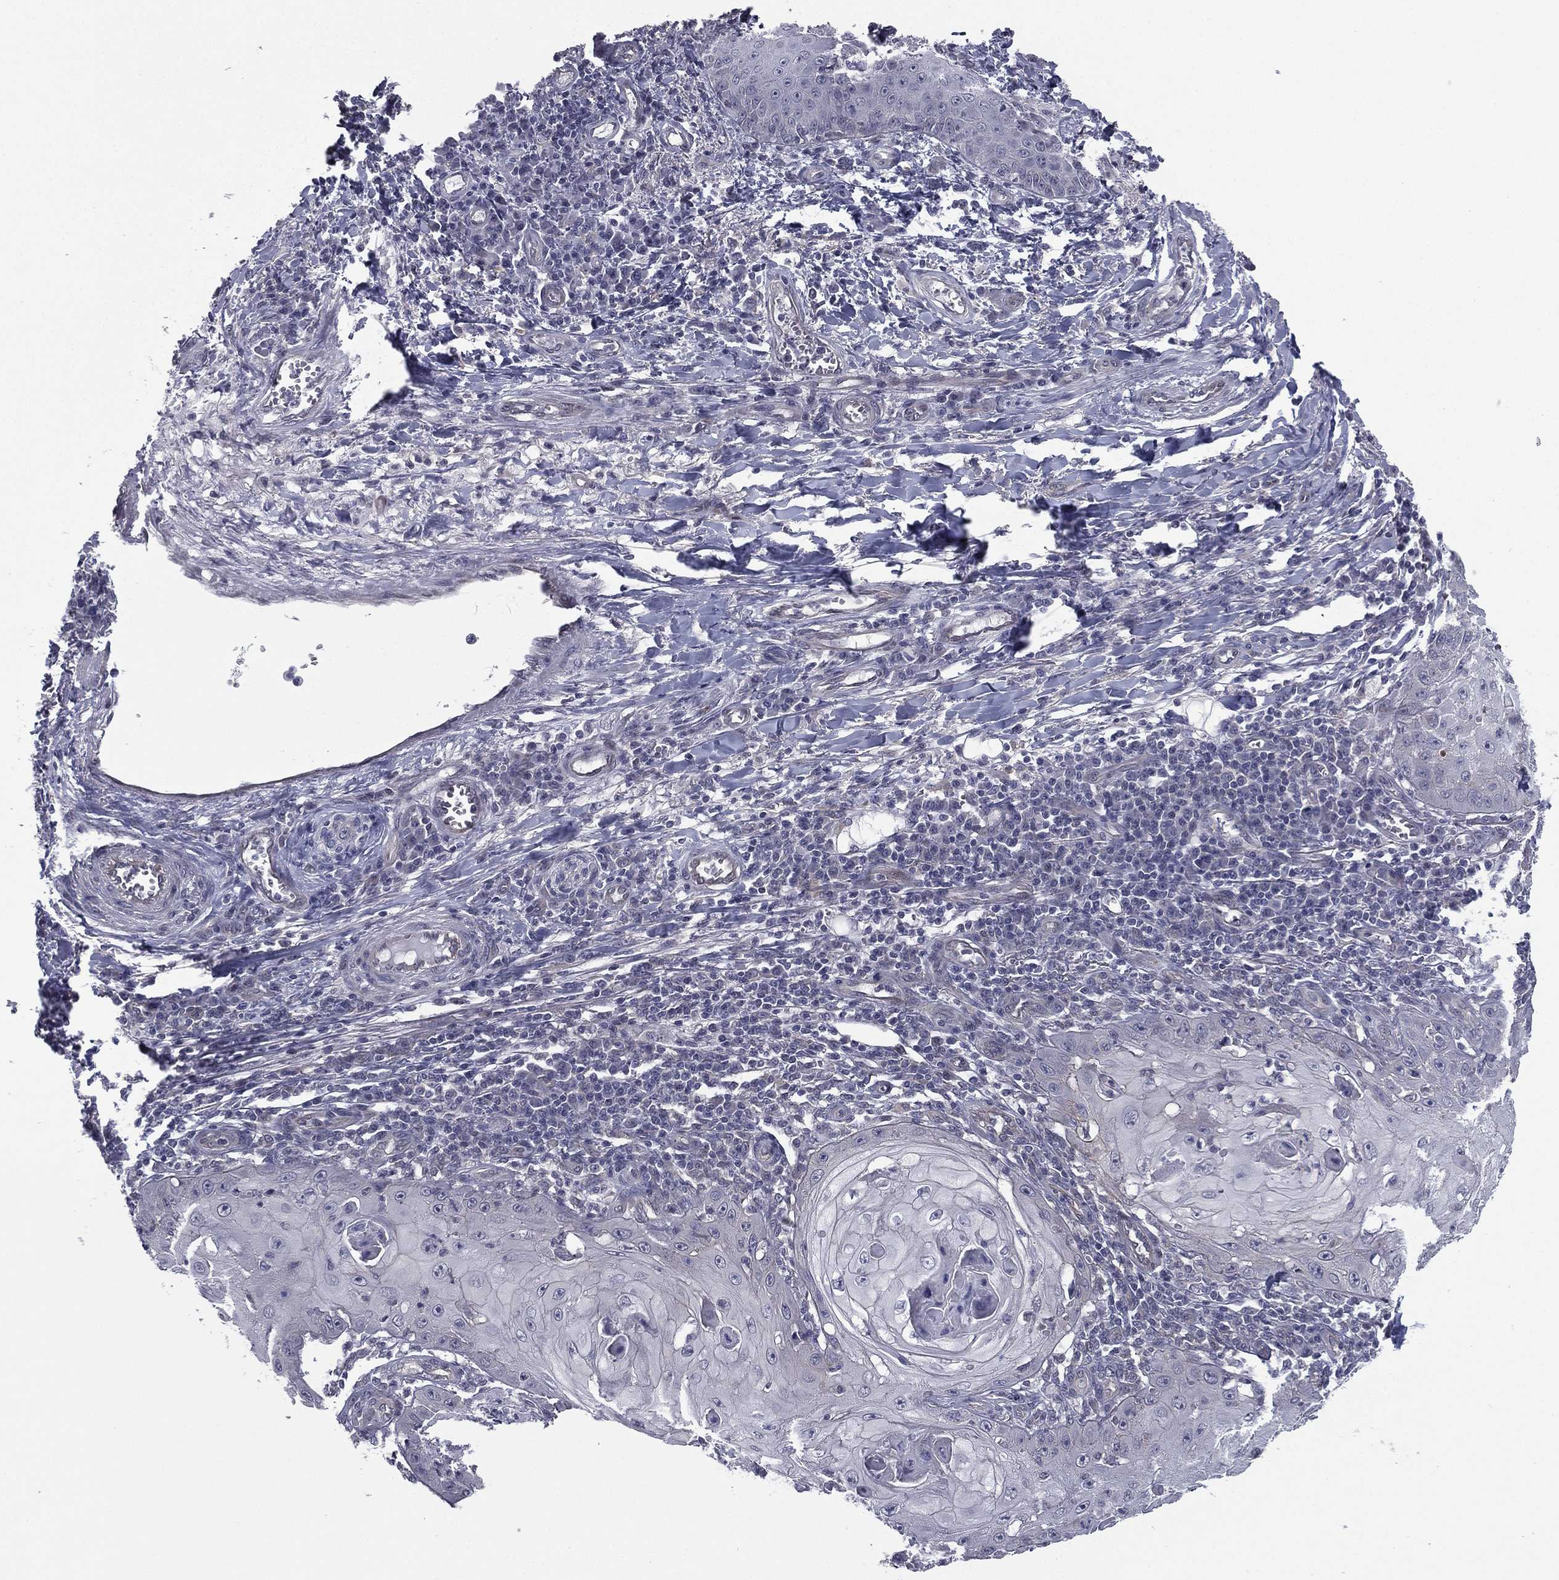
{"staining": {"intensity": "negative", "quantity": "none", "location": "none"}, "tissue": "skin cancer", "cell_type": "Tumor cells", "image_type": "cancer", "snomed": [{"axis": "morphology", "description": "Squamous cell carcinoma, NOS"}, {"axis": "topography", "description": "Skin"}], "caption": "DAB (3,3'-diaminobenzidine) immunohistochemical staining of skin cancer displays no significant positivity in tumor cells. (DAB (3,3'-diaminobenzidine) immunohistochemistry with hematoxylin counter stain).", "gene": "ACTRT2", "patient": {"sex": "male", "age": 70}}